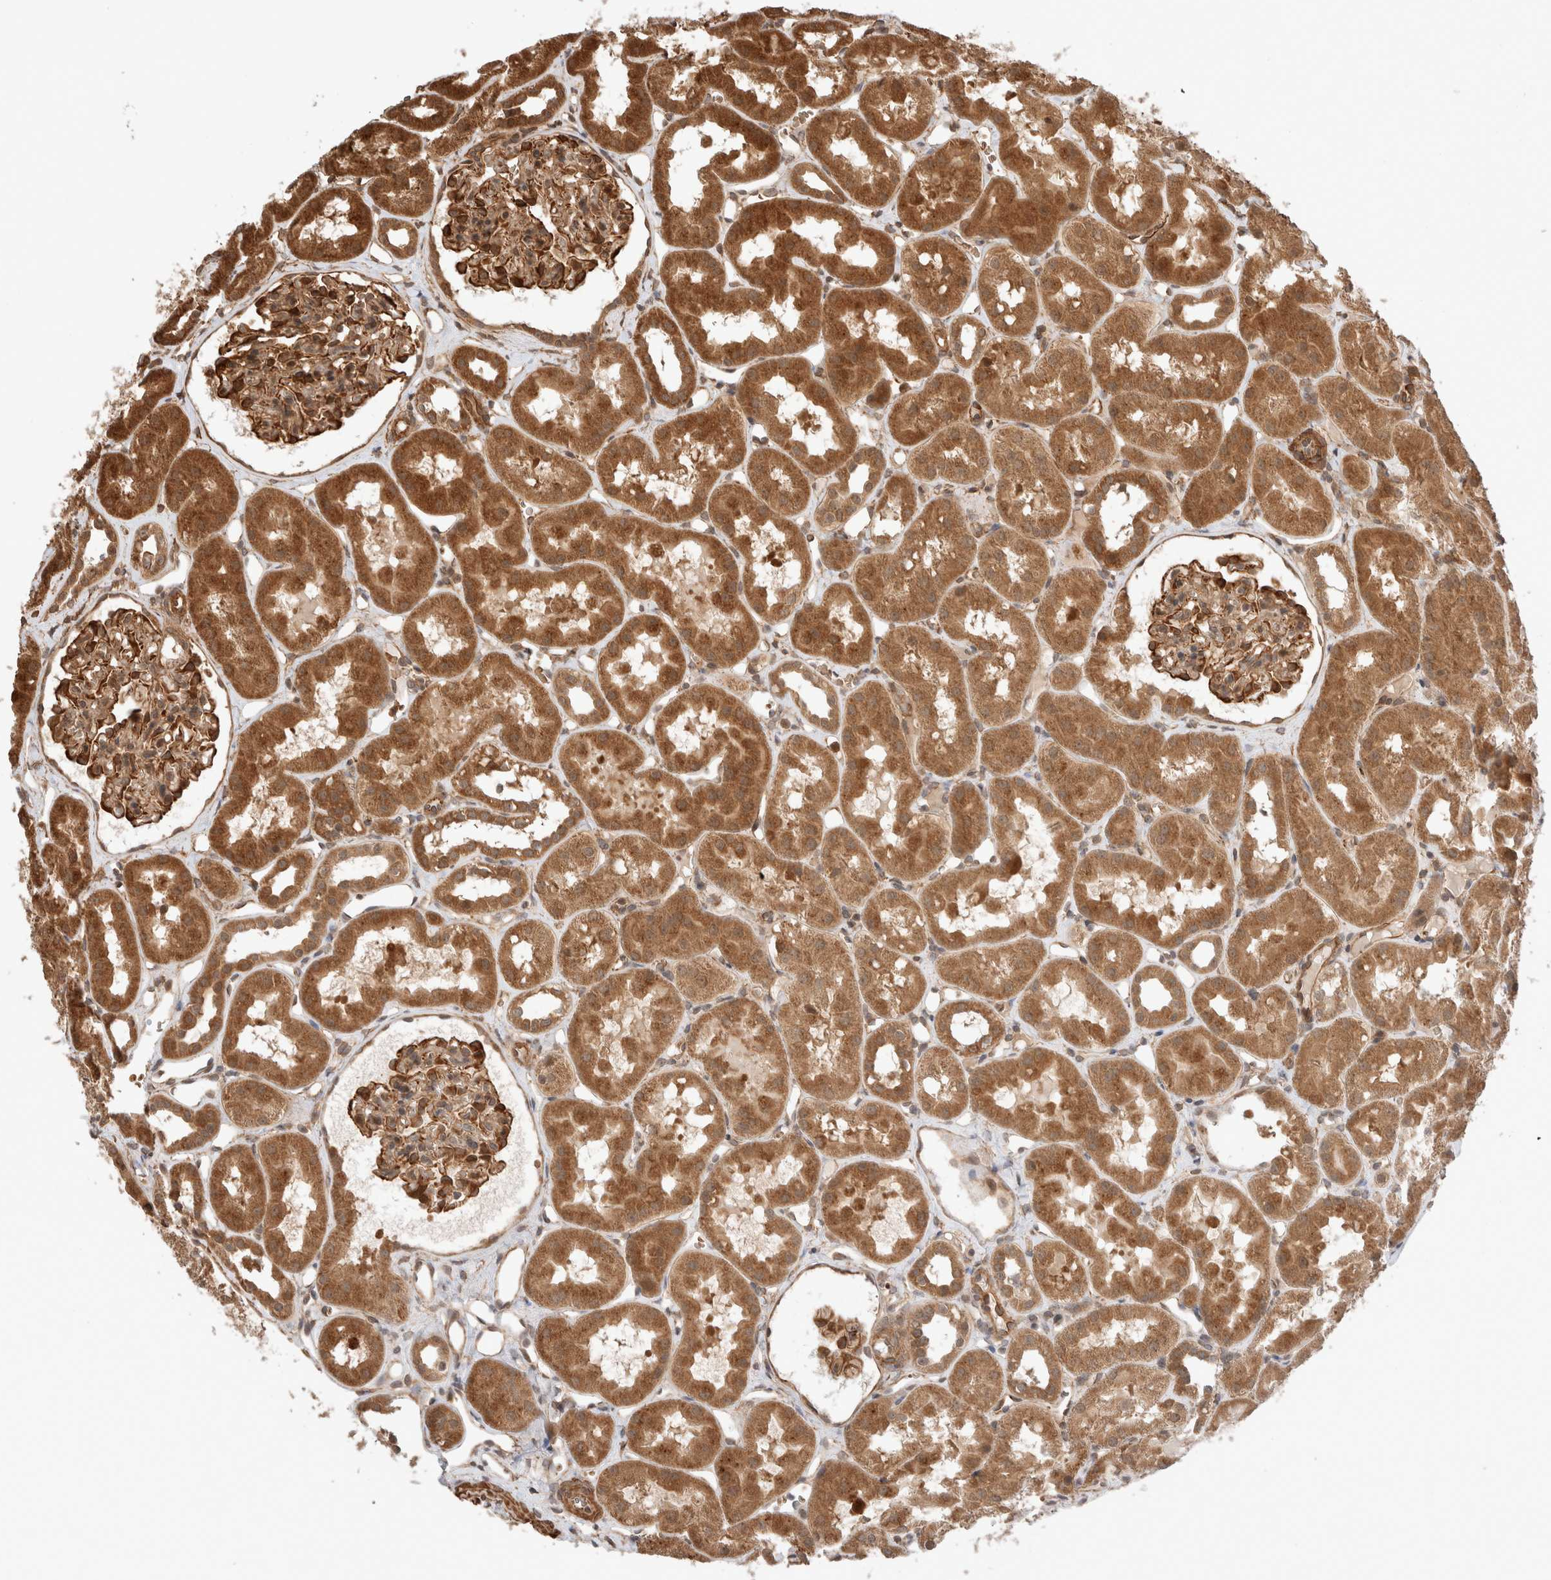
{"staining": {"intensity": "strong", "quantity": "25%-75%", "location": "cytoplasmic/membranous"}, "tissue": "kidney", "cell_type": "Cells in glomeruli", "image_type": "normal", "snomed": [{"axis": "morphology", "description": "Normal tissue, NOS"}, {"axis": "topography", "description": "Kidney"}], "caption": "Immunohistochemistry image of benign kidney: human kidney stained using immunohistochemistry exhibits high levels of strong protein expression localized specifically in the cytoplasmic/membranous of cells in glomeruli, appearing as a cytoplasmic/membranous brown color.", "gene": "ZNF649", "patient": {"sex": "male", "age": 16}}